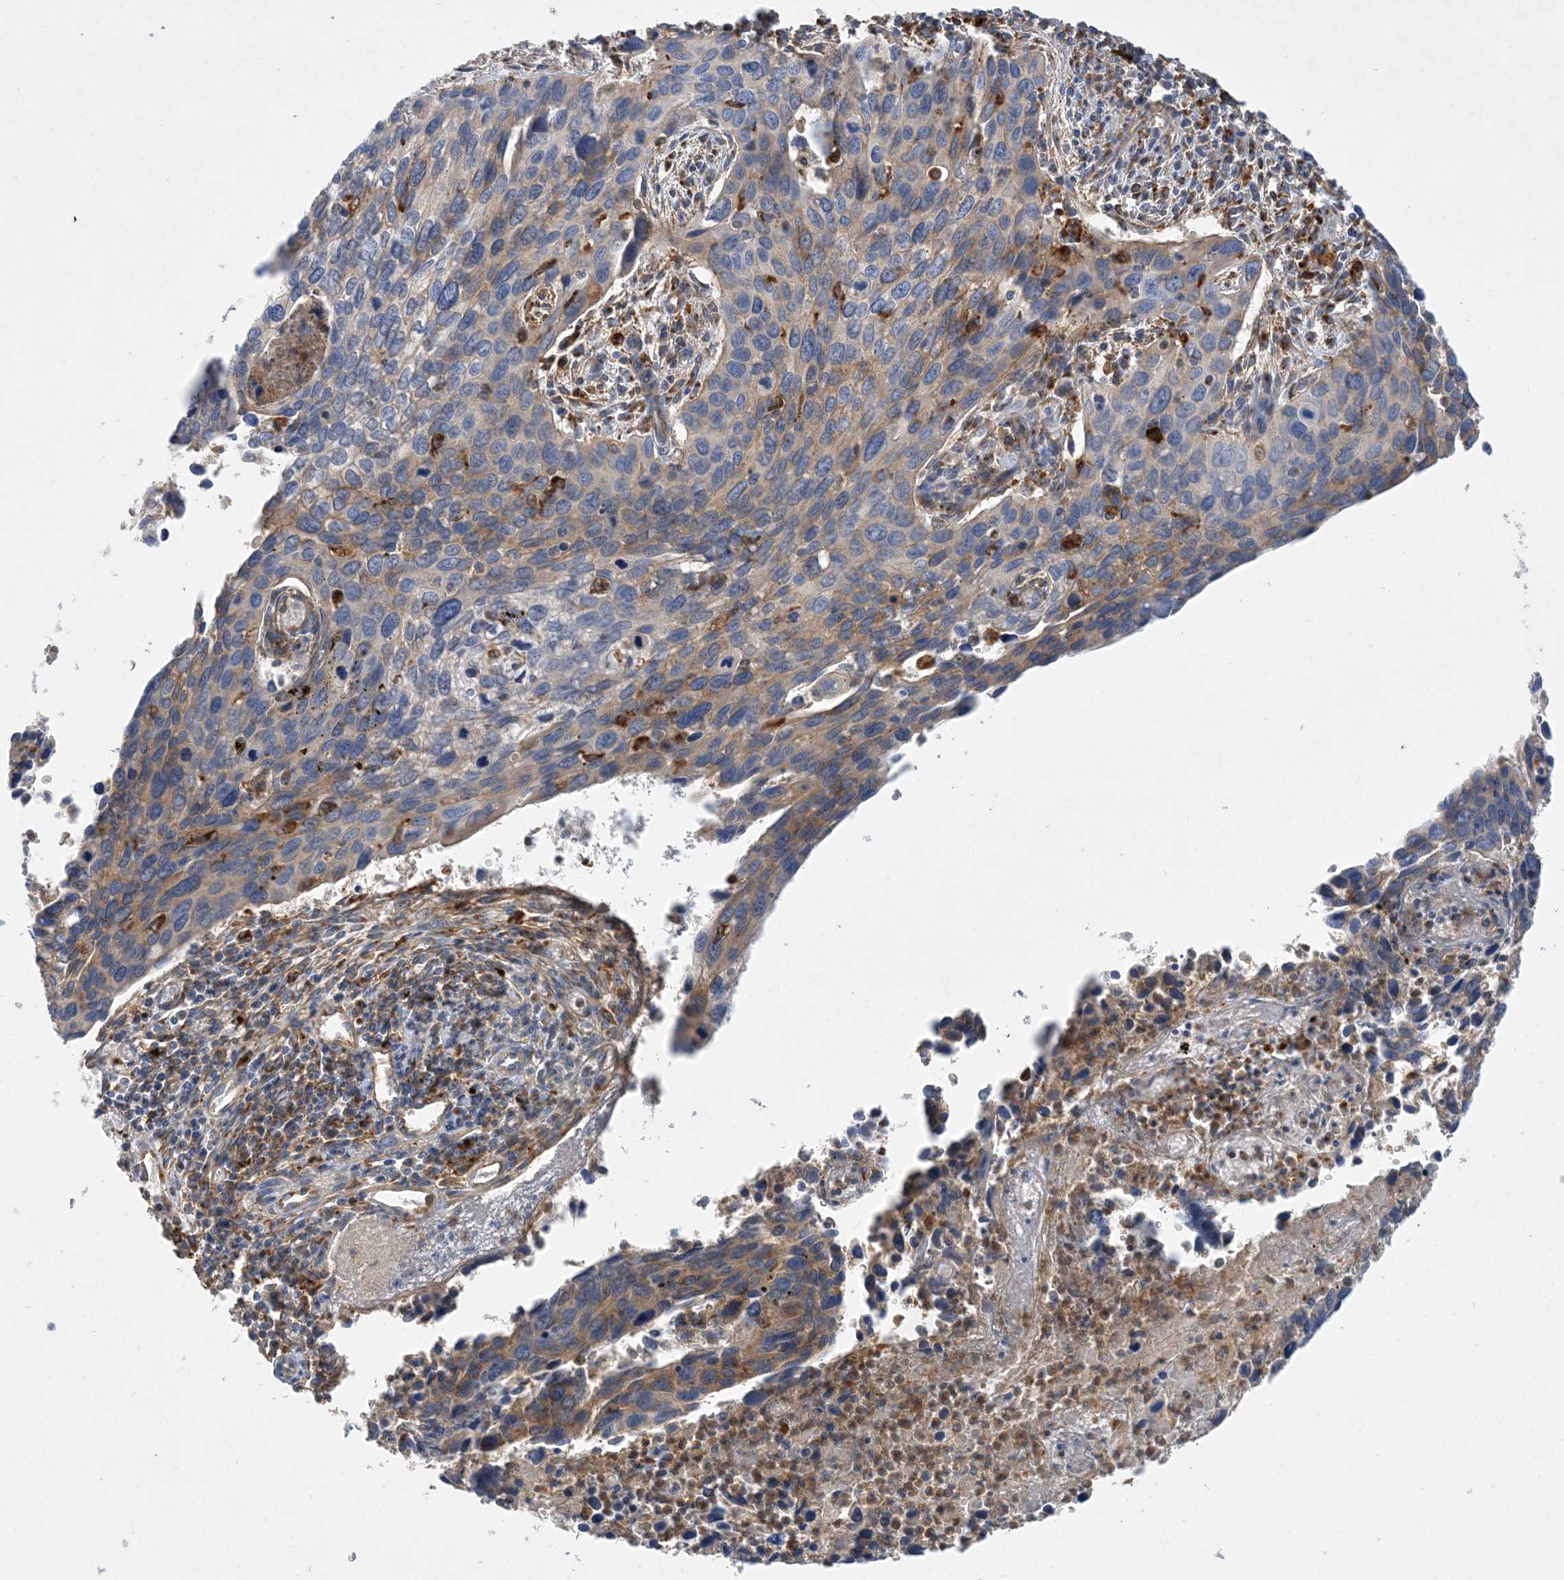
{"staining": {"intensity": "moderate", "quantity": "25%-75%", "location": "cytoplasmic/membranous"}, "tissue": "cervical cancer", "cell_type": "Tumor cells", "image_type": "cancer", "snomed": [{"axis": "morphology", "description": "Squamous cell carcinoma, NOS"}, {"axis": "topography", "description": "Cervix"}], "caption": "A high-resolution image shows immunohistochemistry (IHC) staining of cervical cancer, which exhibits moderate cytoplasmic/membranous expression in about 25%-75% of tumor cells.", "gene": "GRINA", "patient": {"sex": "female", "age": 55}}